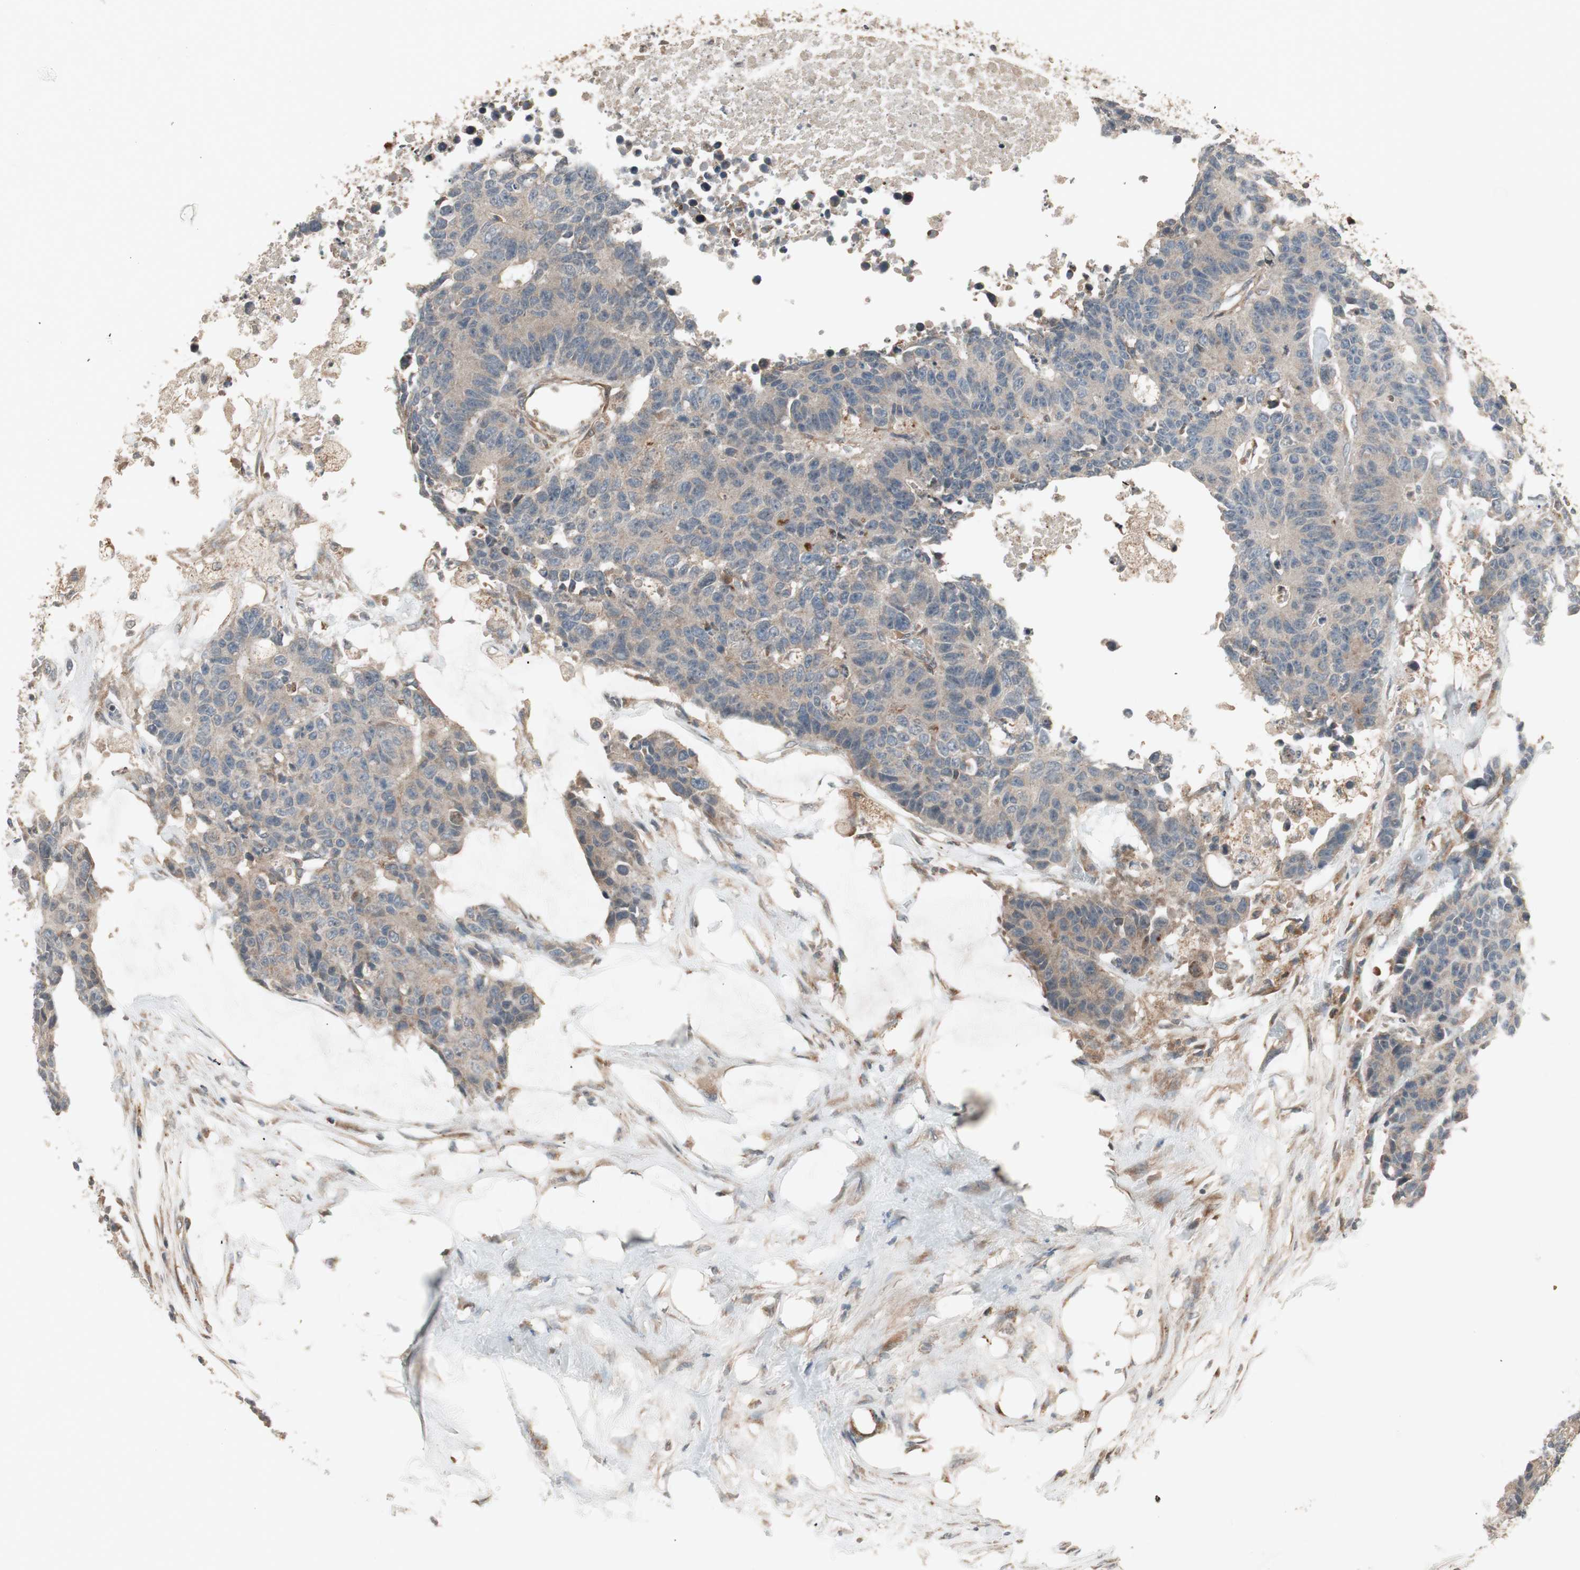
{"staining": {"intensity": "weak", "quantity": "<25%", "location": "cytoplasmic/membranous"}, "tissue": "colorectal cancer", "cell_type": "Tumor cells", "image_type": "cancer", "snomed": [{"axis": "morphology", "description": "Adenocarcinoma, NOS"}, {"axis": "topography", "description": "Colon"}], "caption": "Immunohistochemical staining of human colorectal adenocarcinoma shows no significant staining in tumor cells.", "gene": "SFRP1", "patient": {"sex": "female", "age": 86}}